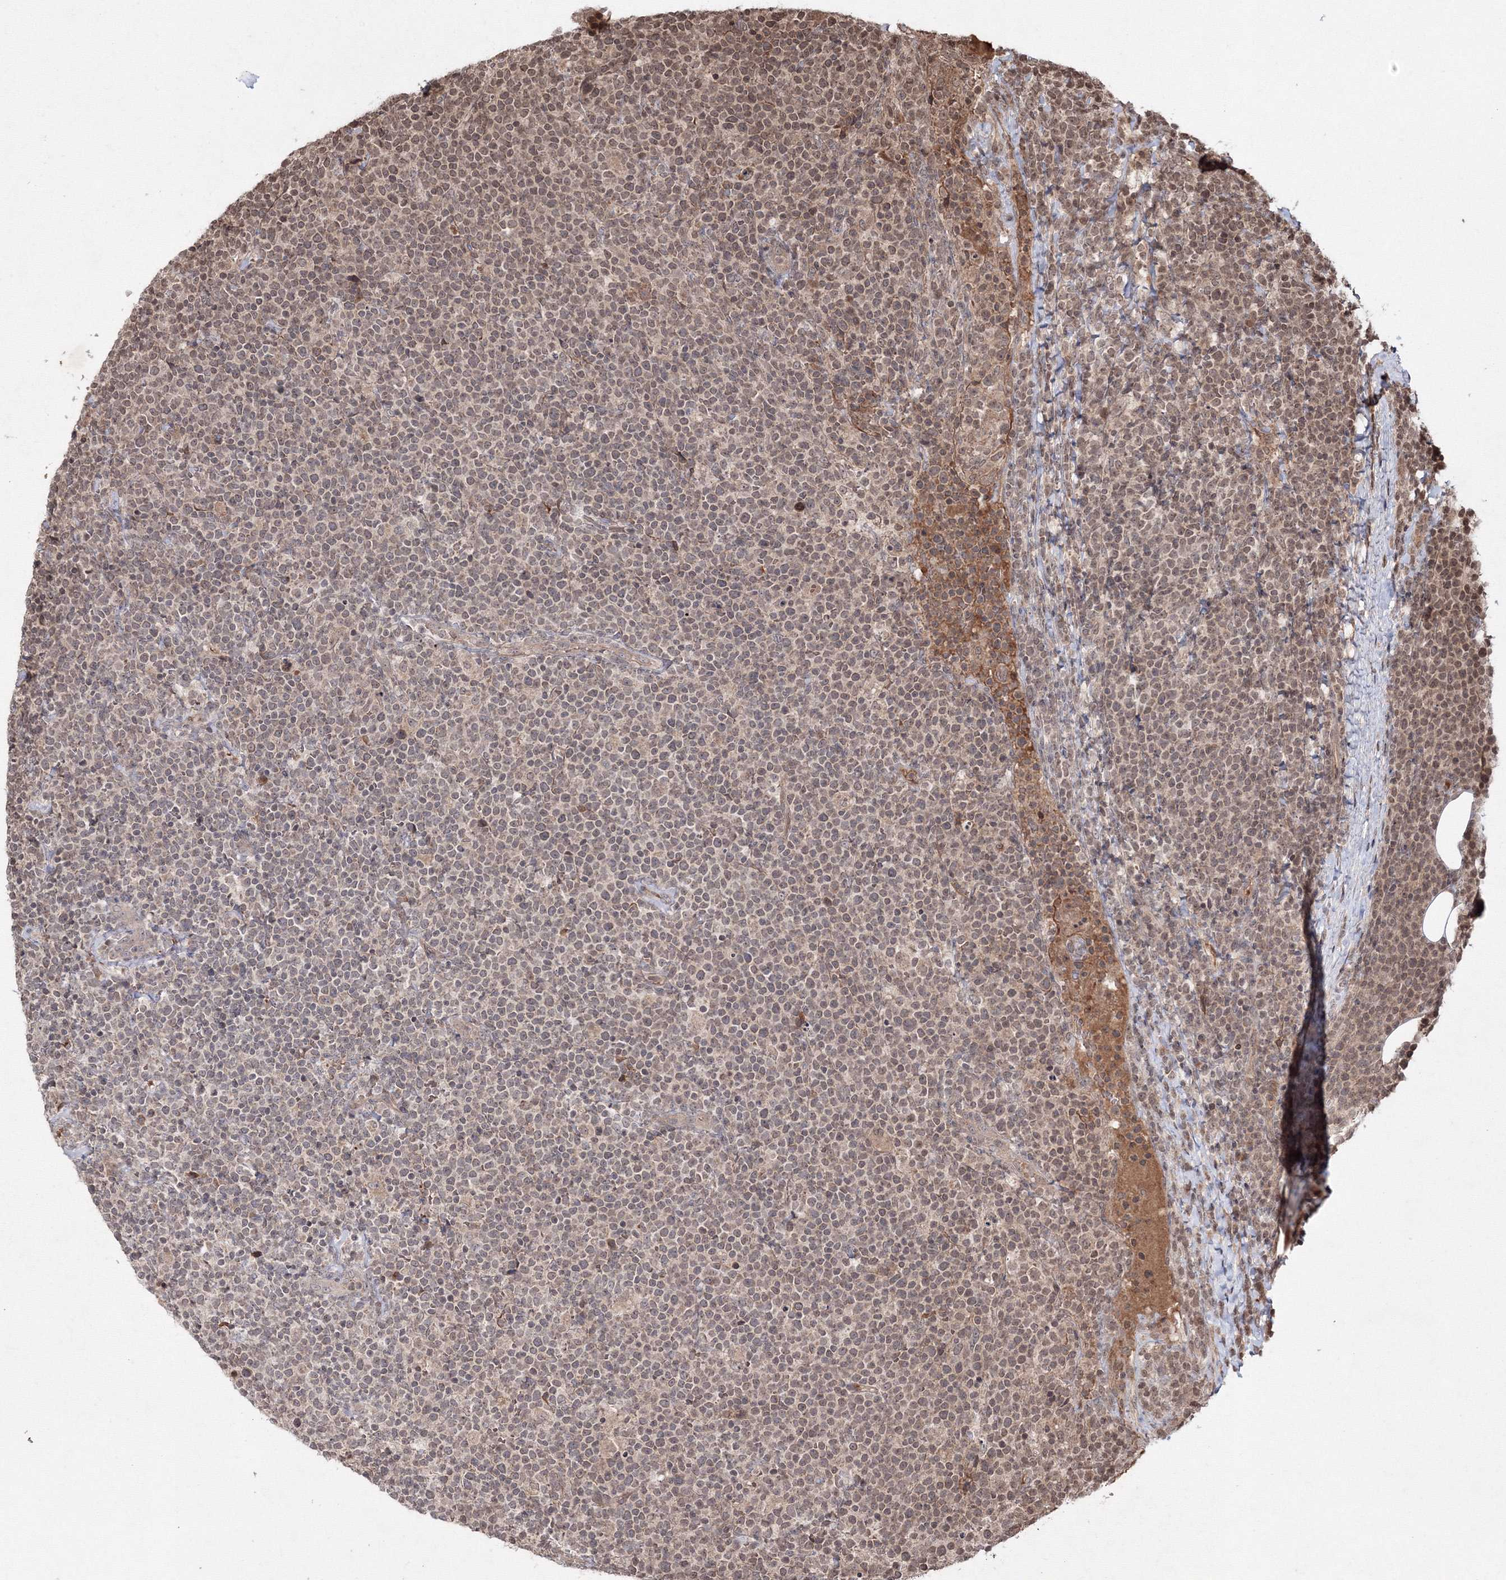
{"staining": {"intensity": "weak", "quantity": ">75%", "location": "cytoplasmic/membranous,nuclear"}, "tissue": "lymphoma", "cell_type": "Tumor cells", "image_type": "cancer", "snomed": [{"axis": "morphology", "description": "Malignant lymphoma, non-Hodgkin's type, High grade"}, {"axis": "topography", "description": "Lymph node"}], "caption": "A photomicrograph of lymphoma stained for a protein reveals weak cytoplasmic/membranous and nuclear brown staining in tumor cells.", "gene": "PEX13", "patient": {"sex": "male", "age": 61}}